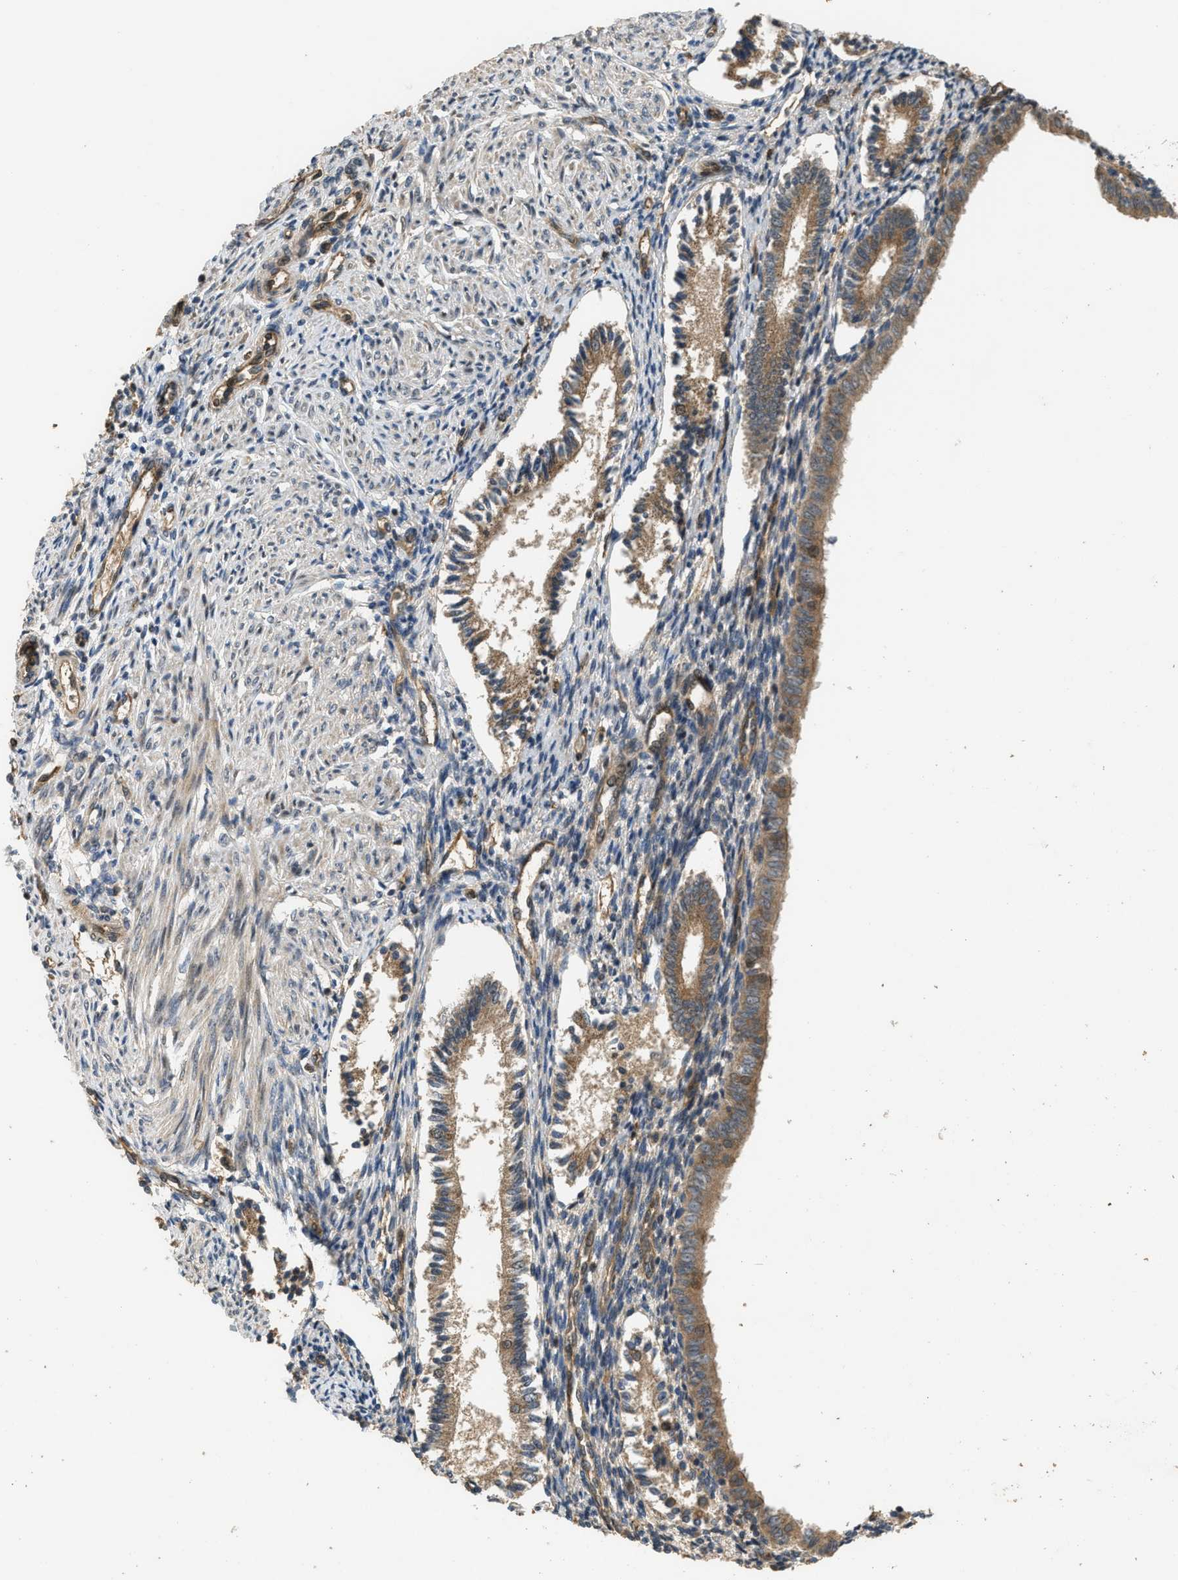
{"staining": {"intensity": "moderate", "quantity": "25%-75%", "location": "cytoplasmic/membranous,nuclear"}, "tissue": "endometrium", "cell_type": "Cells in endometrial stroma", "image_type": "normal", "snomed": [{"axis": "morphology", "description": "Normal tissue, NOS"}, {"axis": "topography", "description": "Endometrium"}], "caption": "Protein expression analysis of normal human endometrium reveals moderate cytoplasmic/membranous,nuclear staining in approximately 25%-75% of cells in endometrial stroma. The protein of interest is shown in brown color, while the nuclei are stained blue.", "gene": "GET1", "patient": {"sex": "female", "age": 42}}